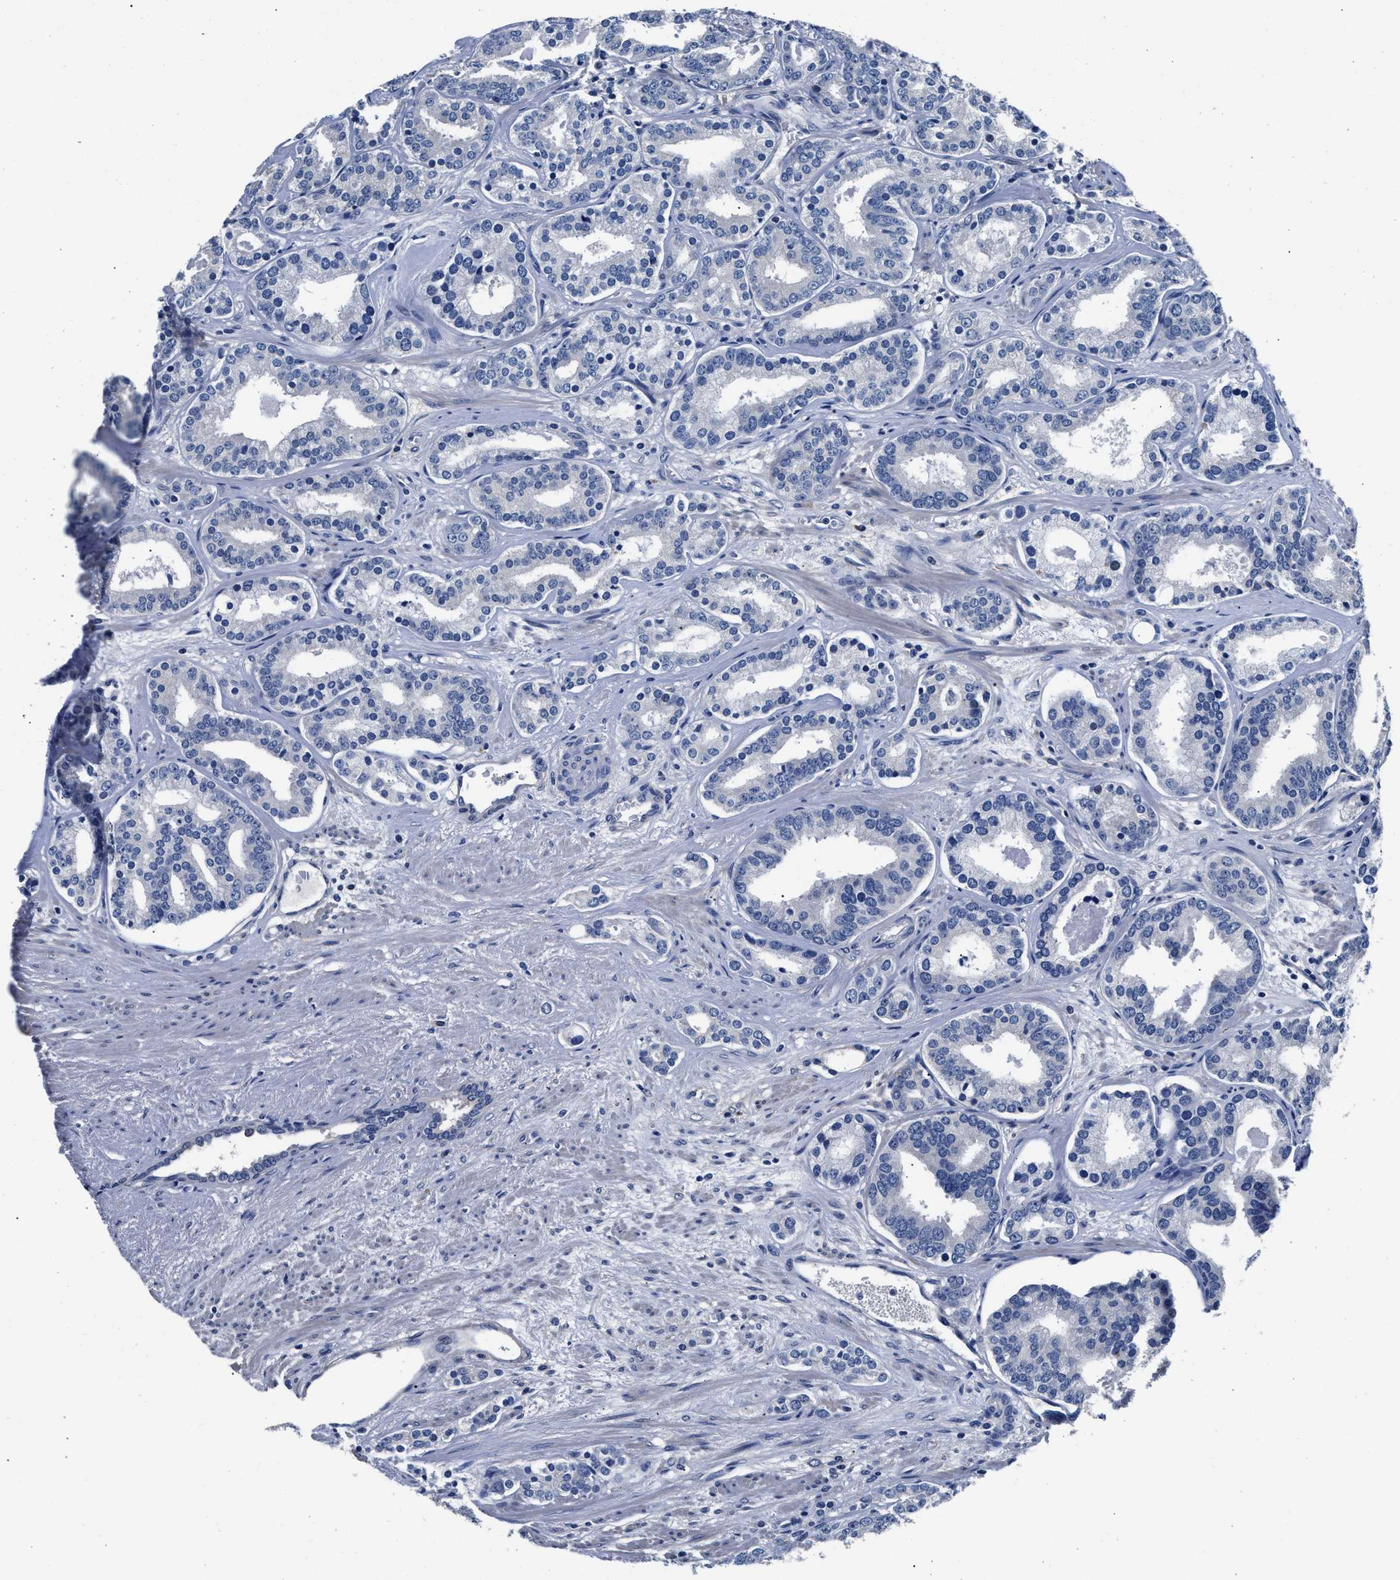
{"staining": {"intensity": "negative", "quantity": "none", "location": "none"}, "tissue": "prostate cancer", "cell_type": "Tumor cells", "image_type": "cancer", "snomed": [{"axis": "morphology", "description": "Adenocarcinoma, Low grade"}, {"axis": "topography", "description": "Prostate"}], "caption": "A high-resolution image shows immunohistochemistry (IHC) staining of low-grade adenocarcinoma (prostate), which displays no significant positivity in tumor cells. Brightfield microscopy of immunohistochemistry stained with DAB (3,3'-diaminobenzidine) (brown) and hematoxylin (blue), captured at high magnification.", "gene": "GSTM1", "patient": {"sex": "male", "age": 63}}